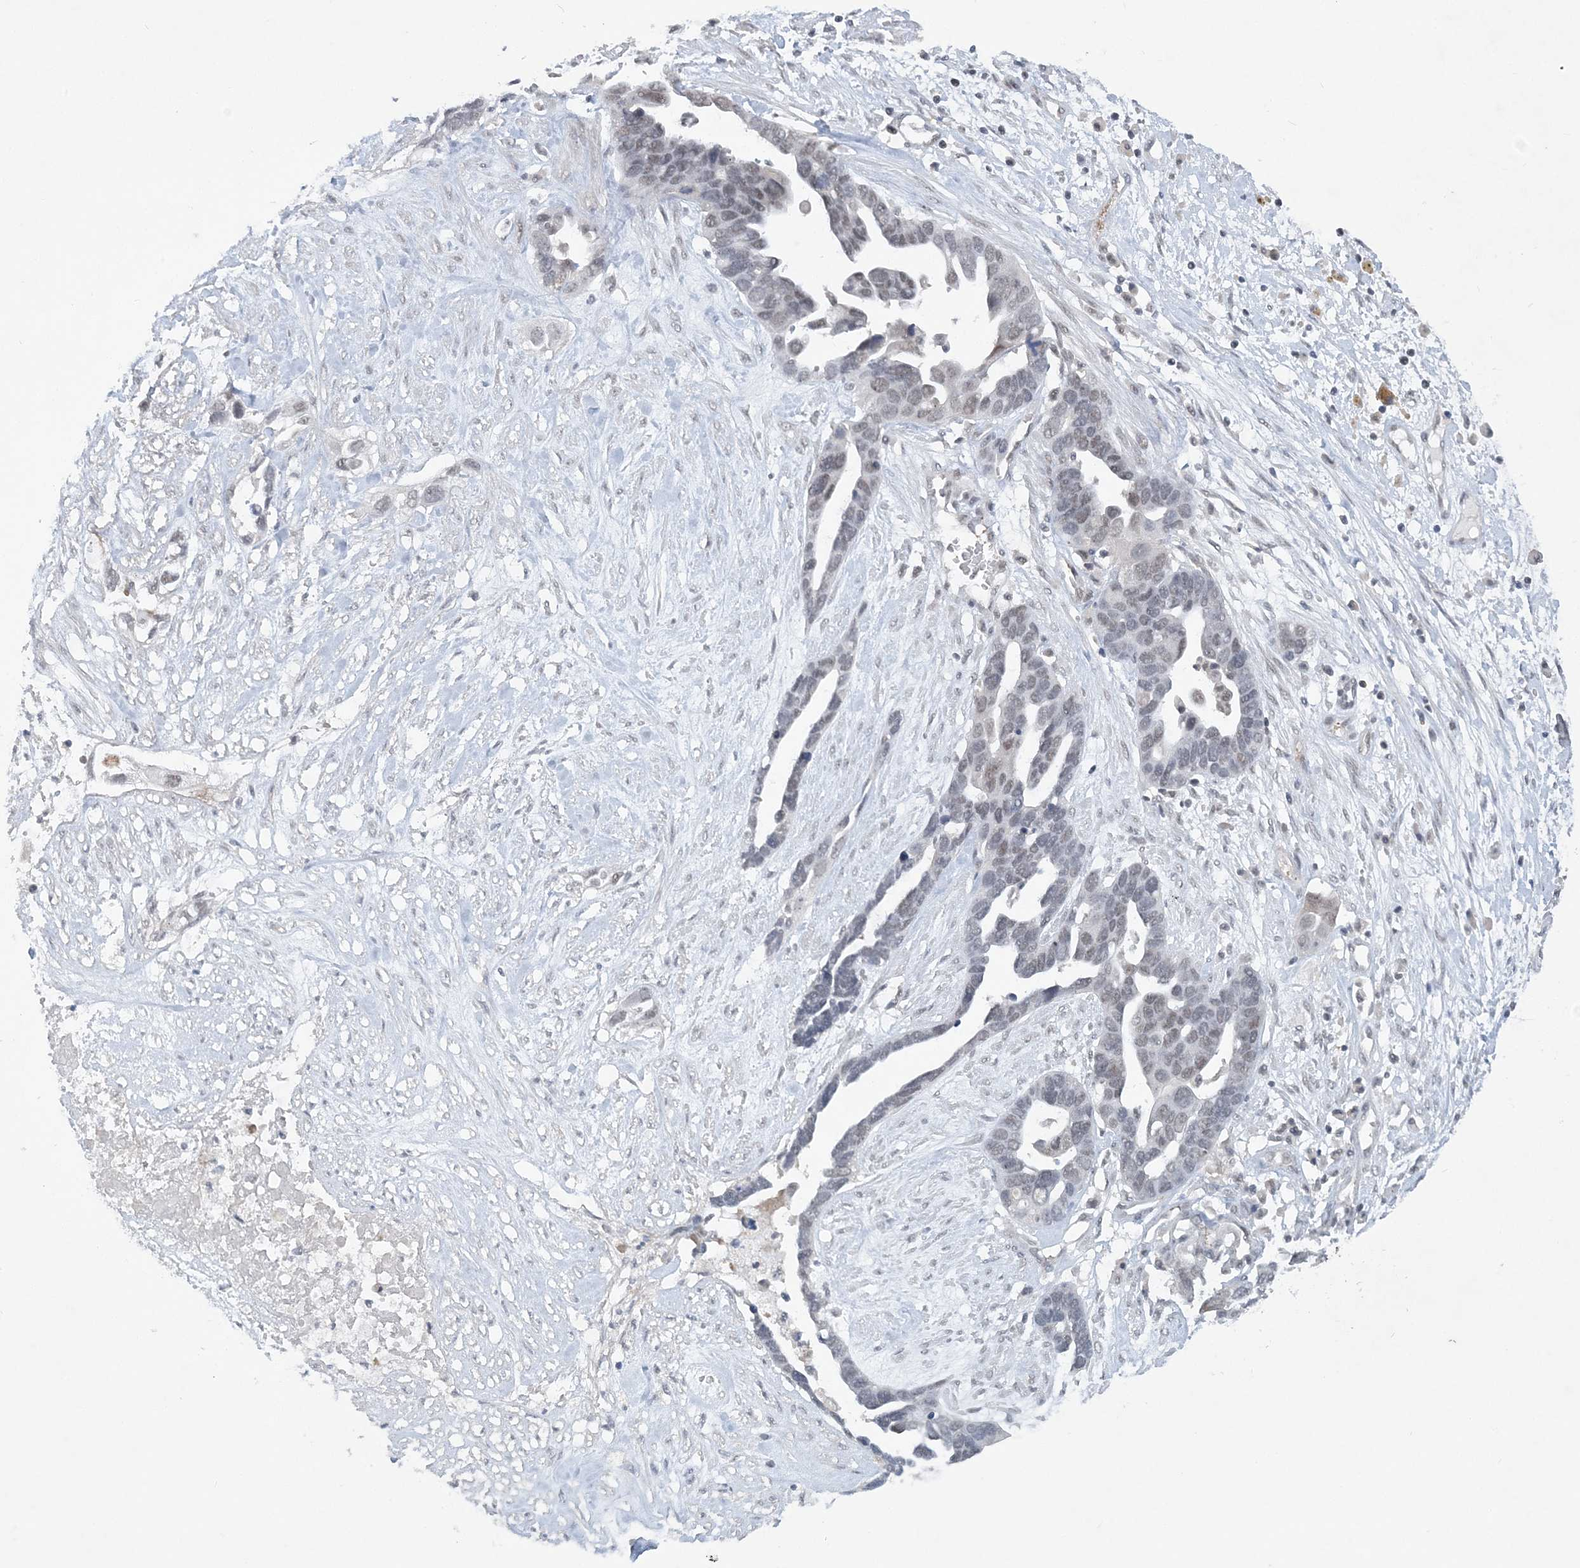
{"staining": {"intensity": "weak", "quantity": "25%-75%", "location": "nuclear"}, "tissue": "ovarian cancer", "cell_type": "Tumor cells", "image_type": "cancer", "snomed": [{"axis": "morphology", "description": "Cystadenocarcinoma, serous, NOS"}, {"axis": "topography", "description": "Ovary"}], "caption": "This histopathology image displays immunohistochemistry staining of human ovarian serous cystadenocarcinoma, with low weak nuclear expression in about 25%-75% of tumor cells.", "gene": "KMT2D", "patient": {"sex": "female", "age": 54}}